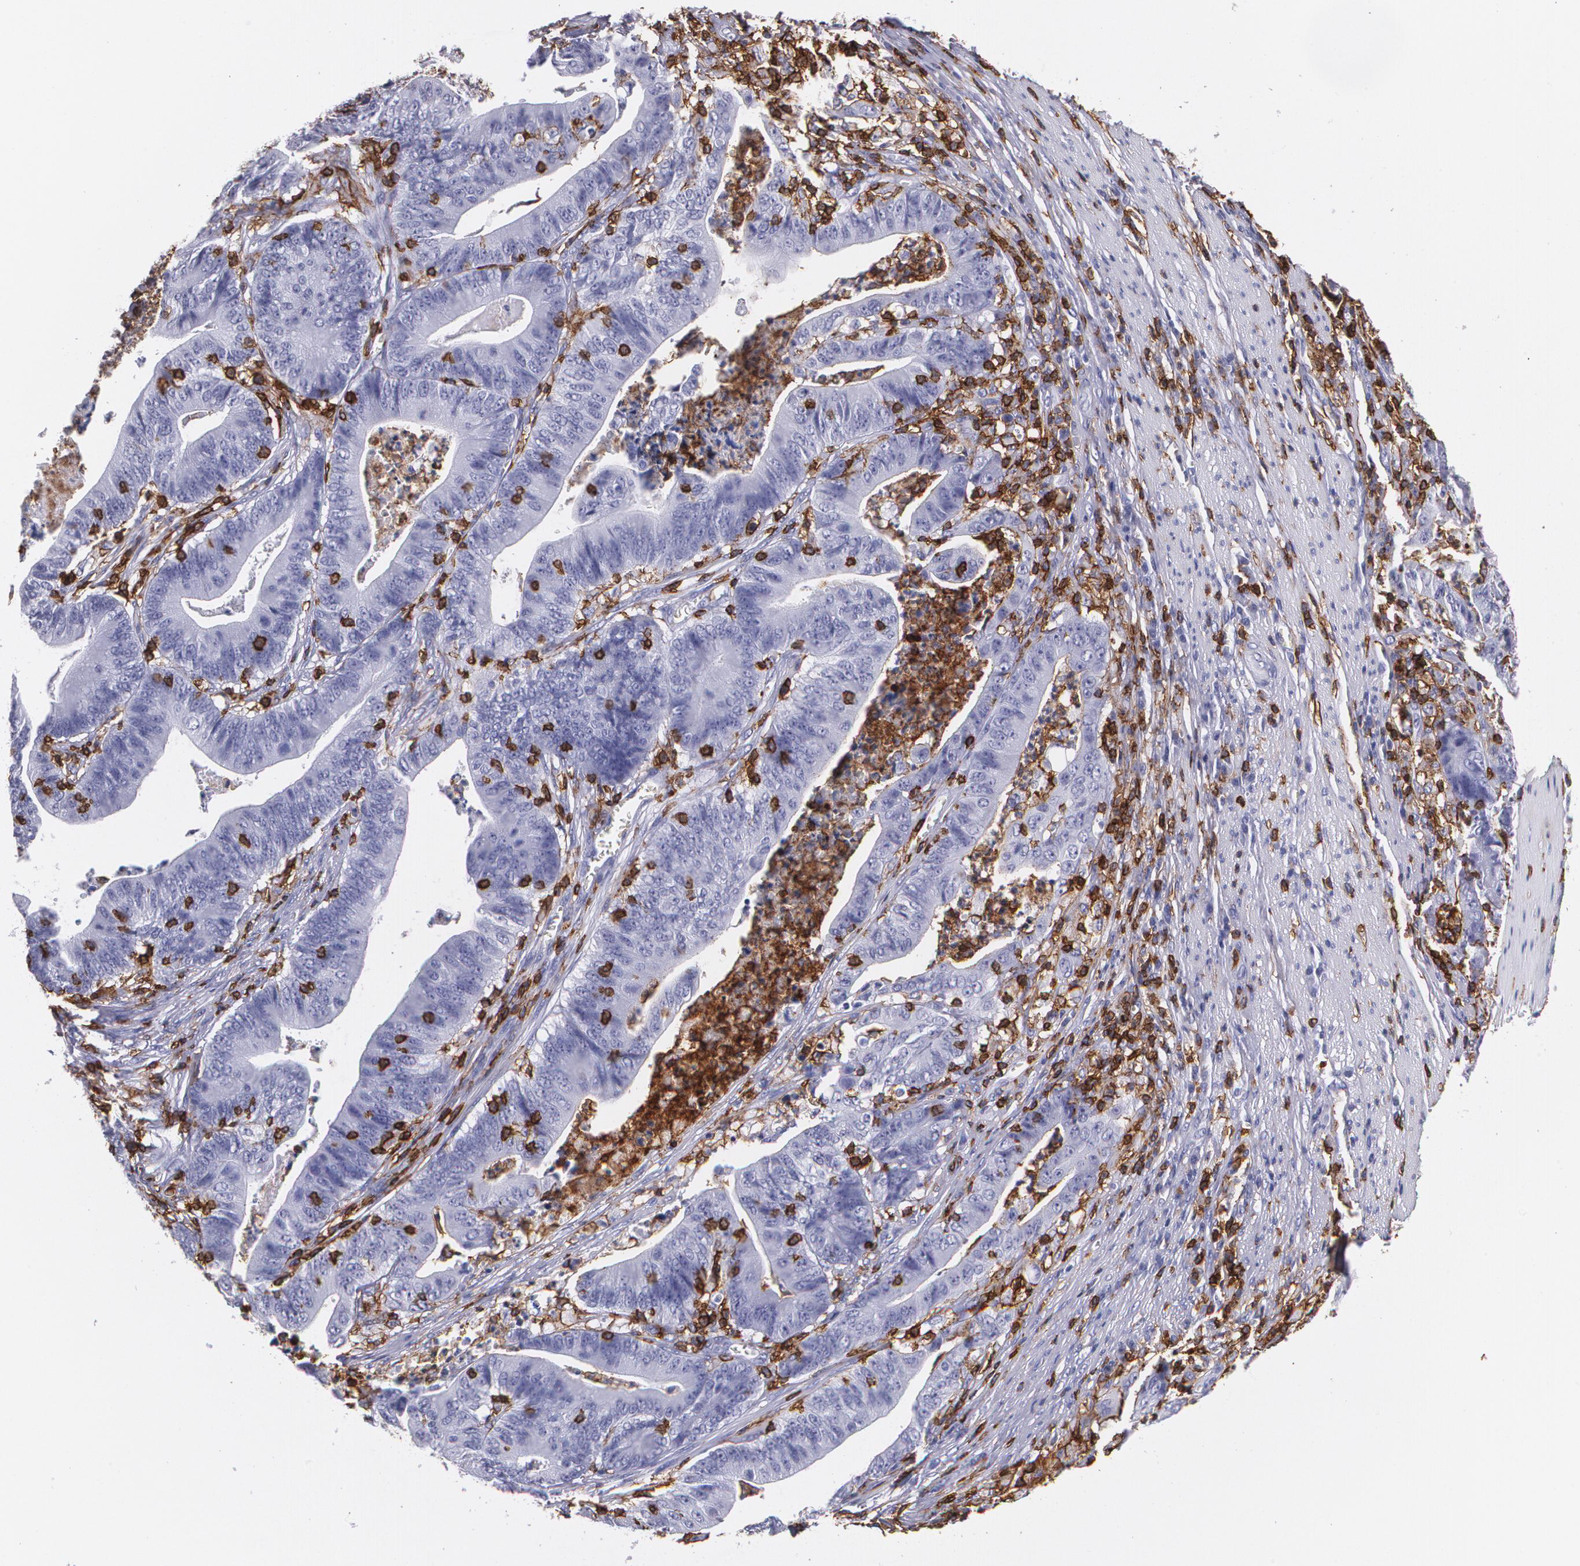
{"staining": {"intensity": "negative", "quantity": "none", "location": "none"}, "tissue": "stomach cancer", "cell_type": "Tumor cells", "image_type": "cancer", "snomed": [{"axis": "morphology", "description": "Adenocarcinoma, NOS"}, {"axis": "topography", "description": "Stomach, lower"}], "caption": "The photomicrograph displays no significant staining in tumor cells of stomach cancer.", "gene": "PTPRC", "patient": {"sex": "female", "age": 86}}